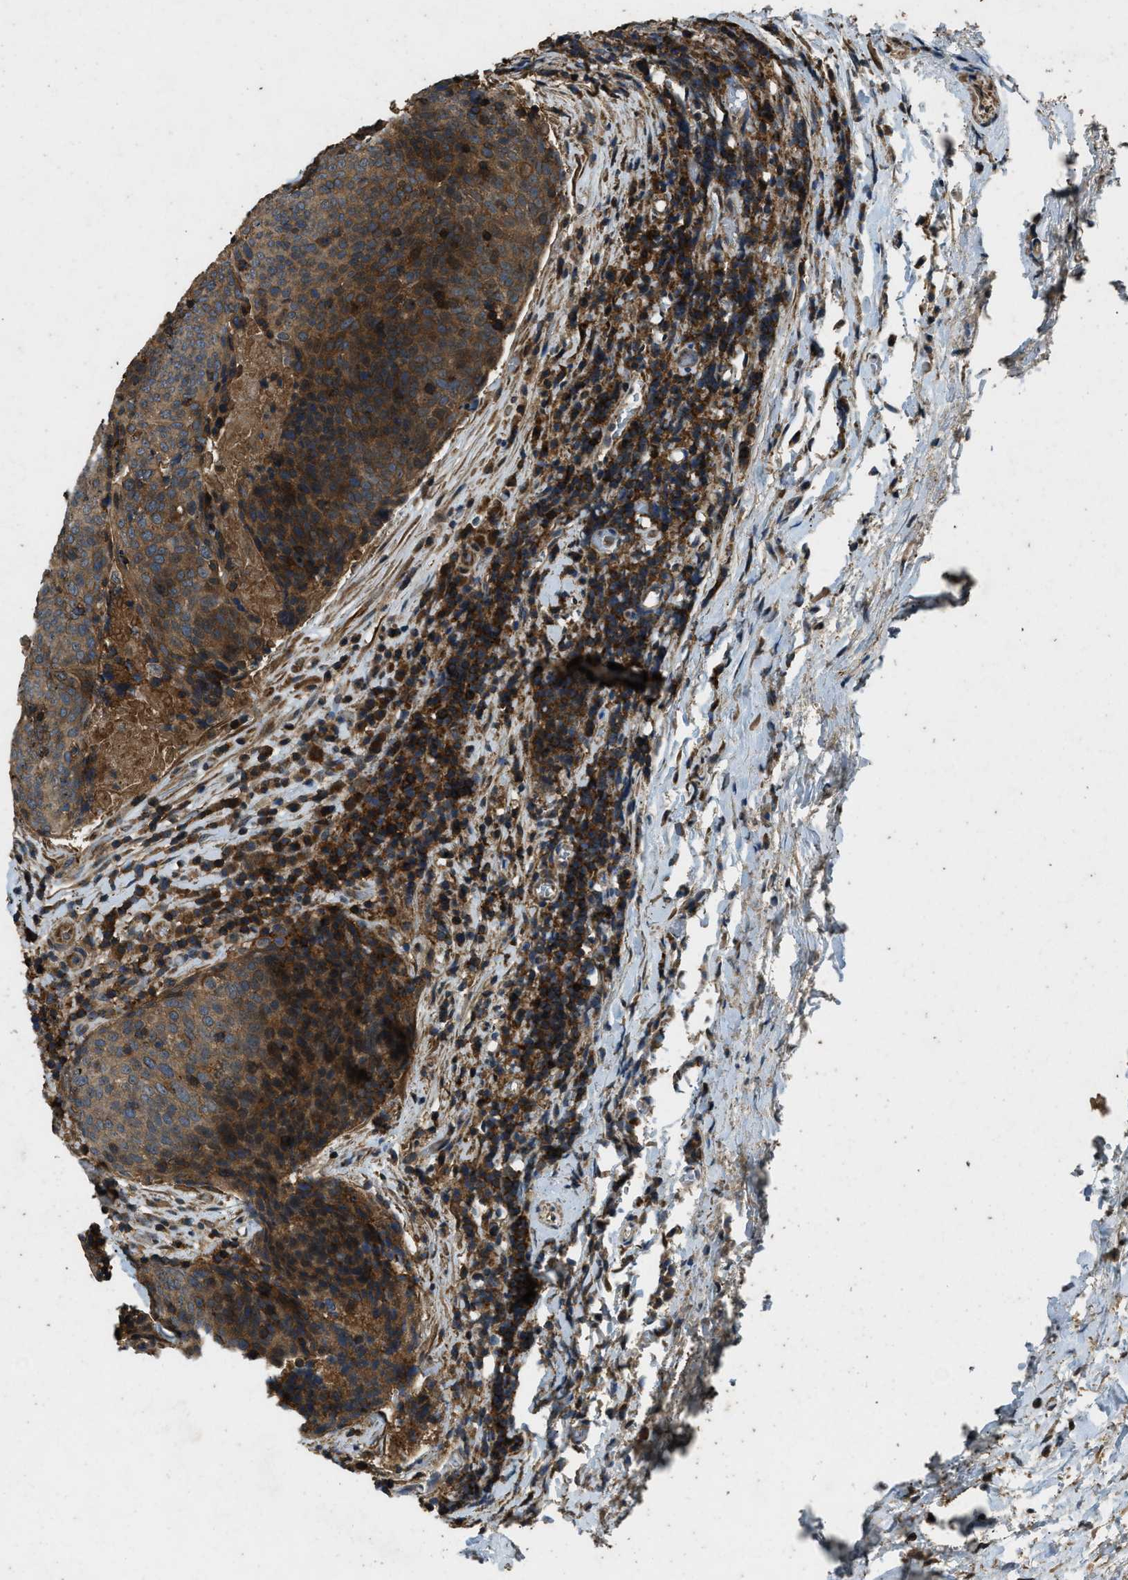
{"staining": {"intensity": "moderate", "quantity": ">75%", "location": "cytoplasmic/membranous"}, "tissue": "head and neck cancer", "cell_type": "Tumor cells", "image_type": "cancer", "snomed": [{"axis": "morphology", "description": "Squamous cell carcinoma, NOS"}, {"axis": "morphology", "description": "Squamous cell carcinoma, metastatic, NOS"}, {"axis": "topography", "description": "Lymph node"}, {"axis": "topography", "description": "Head-Neck"}], "caption": "Squamous cell carcinoma (head and neck) stained with a brown dye shows moderate cytoplasmic/membranous positive positivity in approximately >75% of tumor cells.", "gene": "ATP8B1", "patient": {"sex": "male", "age": 62}}